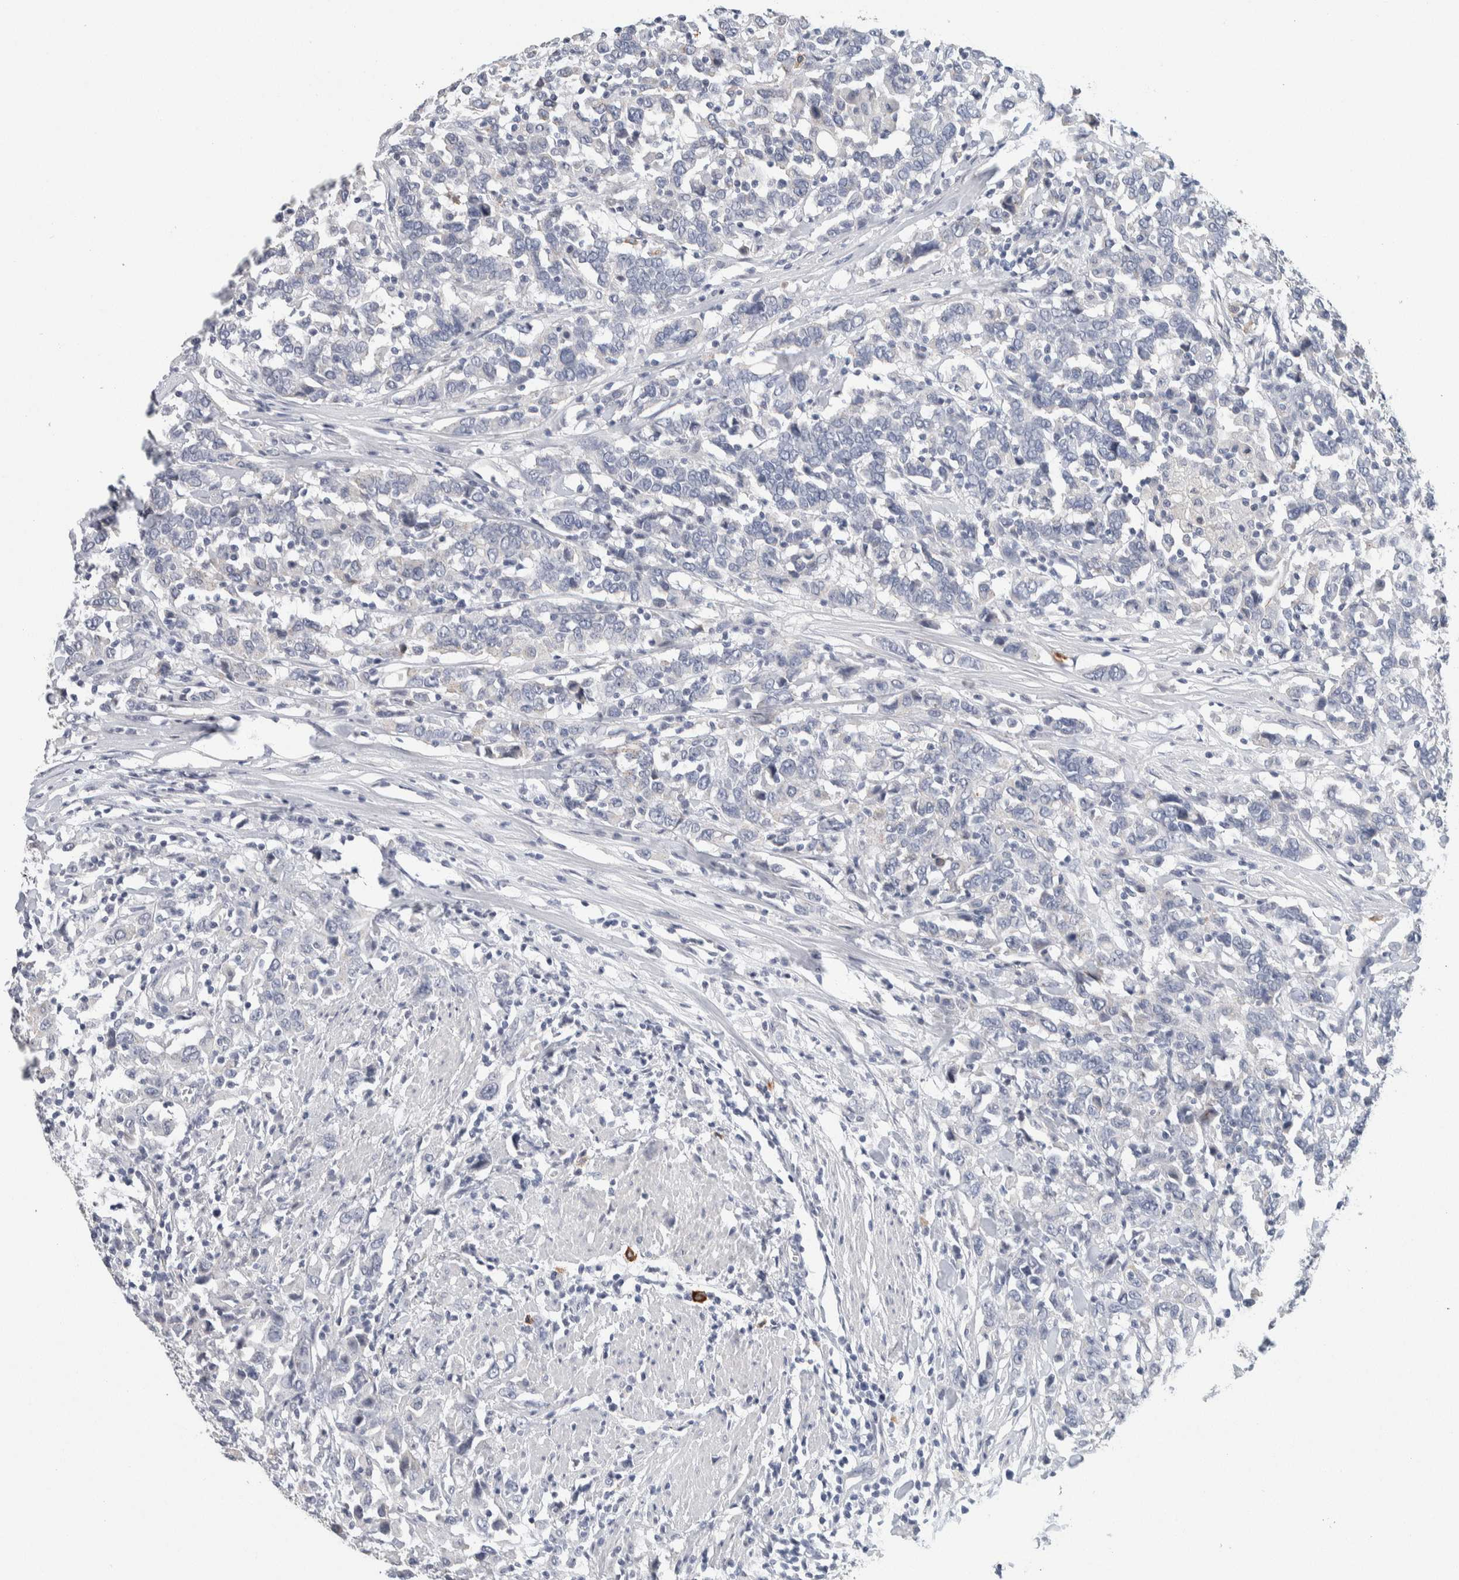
{"staining": {"intensity": "negative", "quantity": "none", "location": "none"}, "tissue": "urothelial cancer", "cell_type": "Tumor cells", "image_type": "cancer", "snomed": [{"axis": "morphology", "description": "Urothelial carcinoma, High grade"}, {"axis": "topography", "description": "Urinary bladder"}], "caption": "The immunohistochemistry image has no significant staining in tumor cells of urothelial carcinoma (high-grade) tissue.", "gene": "SCN2A", "patient": {"sex": "male", "age": 61}}